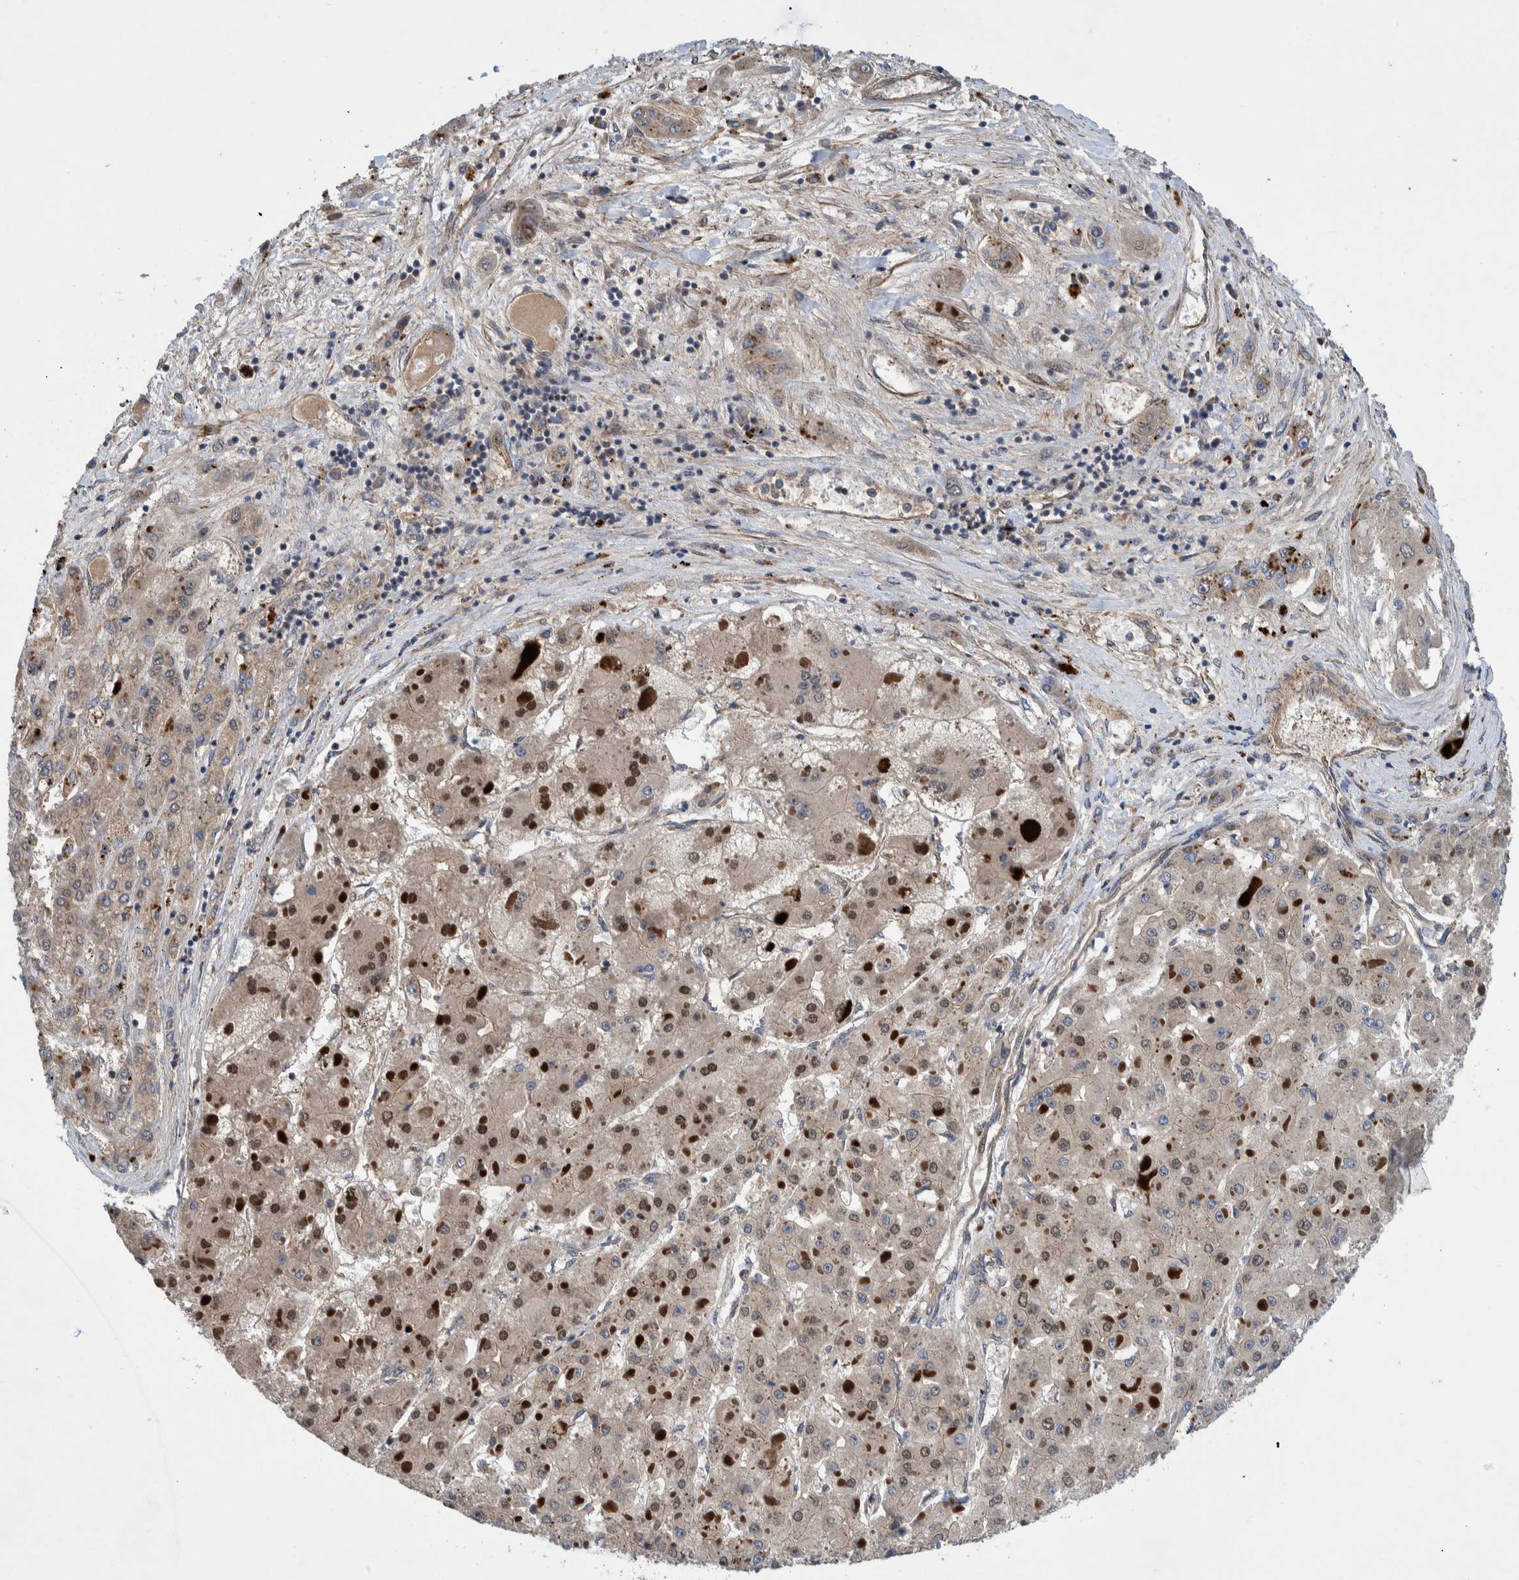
{"staining": {"intensity": "moderate", "quantity": "25%-75%", "location": "cytoplasmic/membranous,nuclear"}, "tissue": "liver cancer", "cell_type": "Tumor cells", "image_type": "cancer", "snomed": [{"axis": "morphology", "description": "Carcinoma, Hepatocellular, NOS"}, {"axis": "topography", "description": "Liver"}], "caption": "Immunohistochemical staining of liver cancer (hepatocellular carcinoma) reveals moderate cytoplasmic/membranous and nuclear protein staining in about 25%-75% of tumor cells.", "gene": "GRPEL2", "patient": {"sex": "female", "age": 73}}